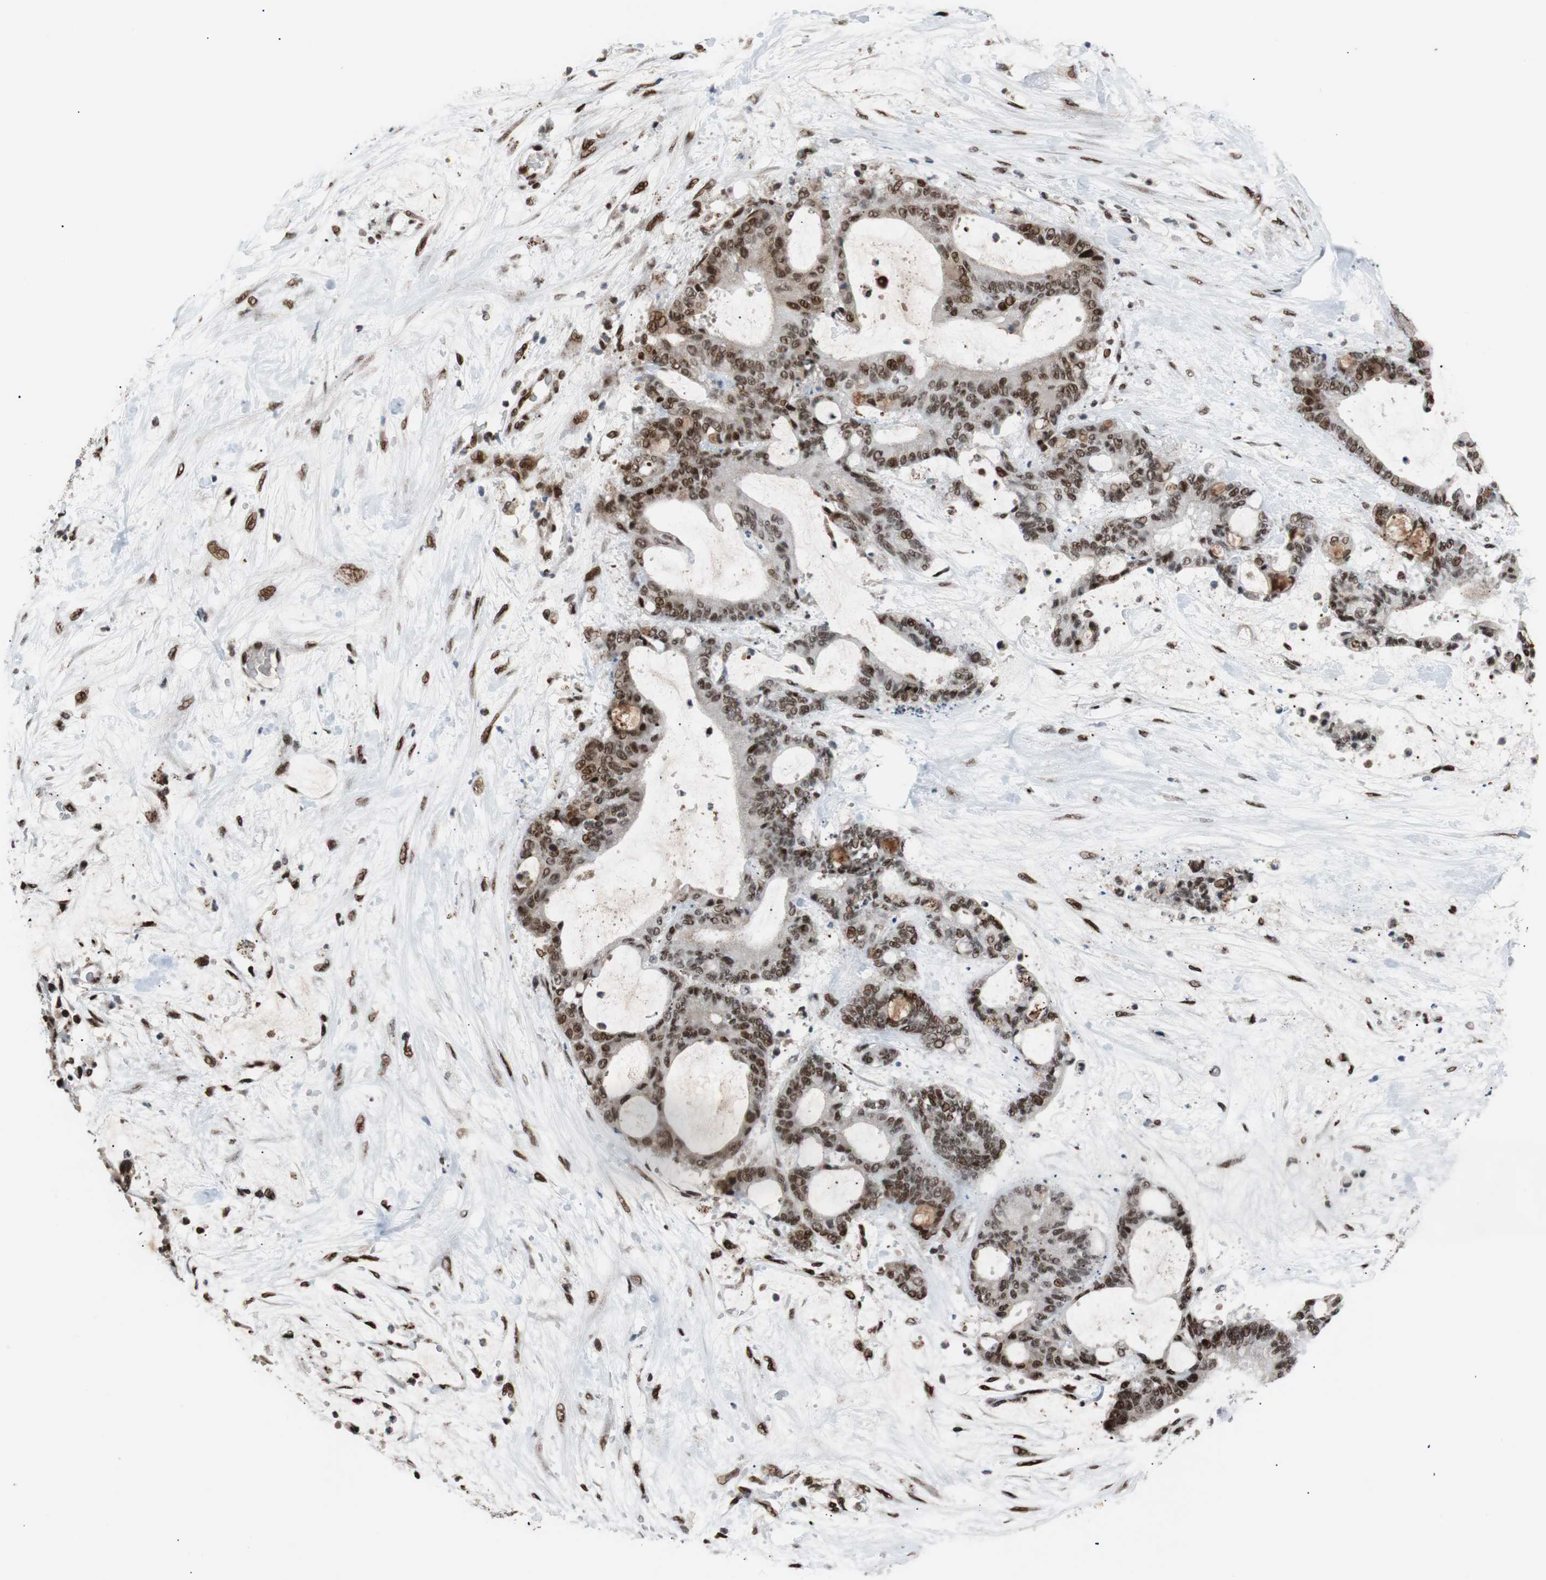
{"staining": {"intensity": "strong", "quantity": ">75%", "location": "nuclear"}, "tissue": "liver cancer", "cell_type": "Tumor cells", "image_type": "cancer", "snomed": [{"axis": "morphology", "description": "Cholangiocarcinoma"}, {"axis": "topography", "description": "Liver"}], "caption": "High-magnification brightfield microscopy of liver cholangiocarcinoma stained with DAB (brown) and counterstained with hematoxylin (blue). tumor cells exhibit strong nuclear staining is seen in about>75% of cells.", "gene": "NBL1", "patient": {"sex": "female", "age": 73}}